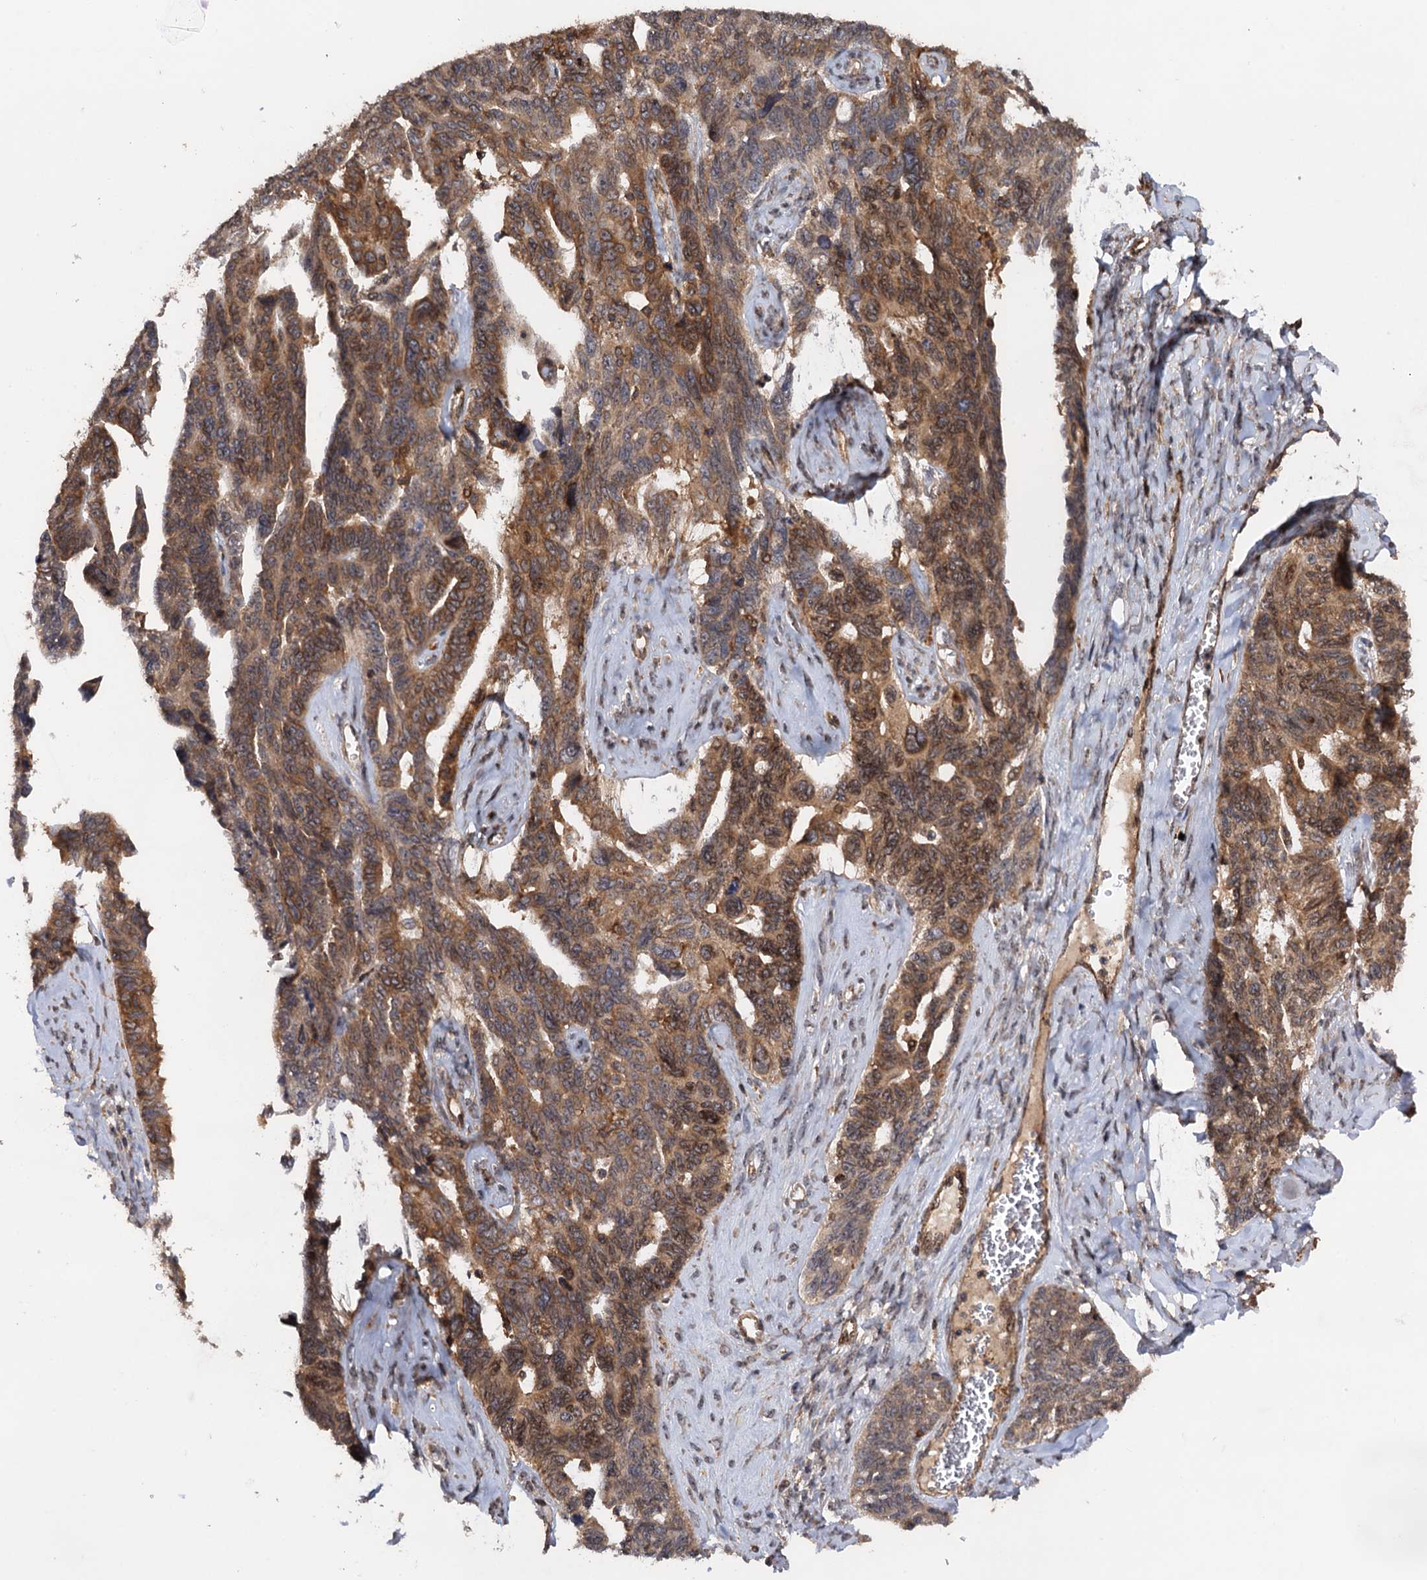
{"staining": {"intensity": "moderate", "quantity": ">75%", "location": "cytoplasmic/membranous"}, "tissue": "ovarian cancer", "cell_type": "Tumor cells", "image_type": "cancer", "snomed": [{"axis": "morphology", "description": "Cystadenocarcinoma, serous, NOS"}, {"axis": "topography", "description": "Ovary"}], "caption": "This histopathology image exhibits IHC staining of ovarian serous cystadenocarcinoma, with medium moderate cytoplasmic/membranous positivity in approximately >75% of tumor cells.", "gene": "BORA", "patient": {"sex": "female", "age": 79}}